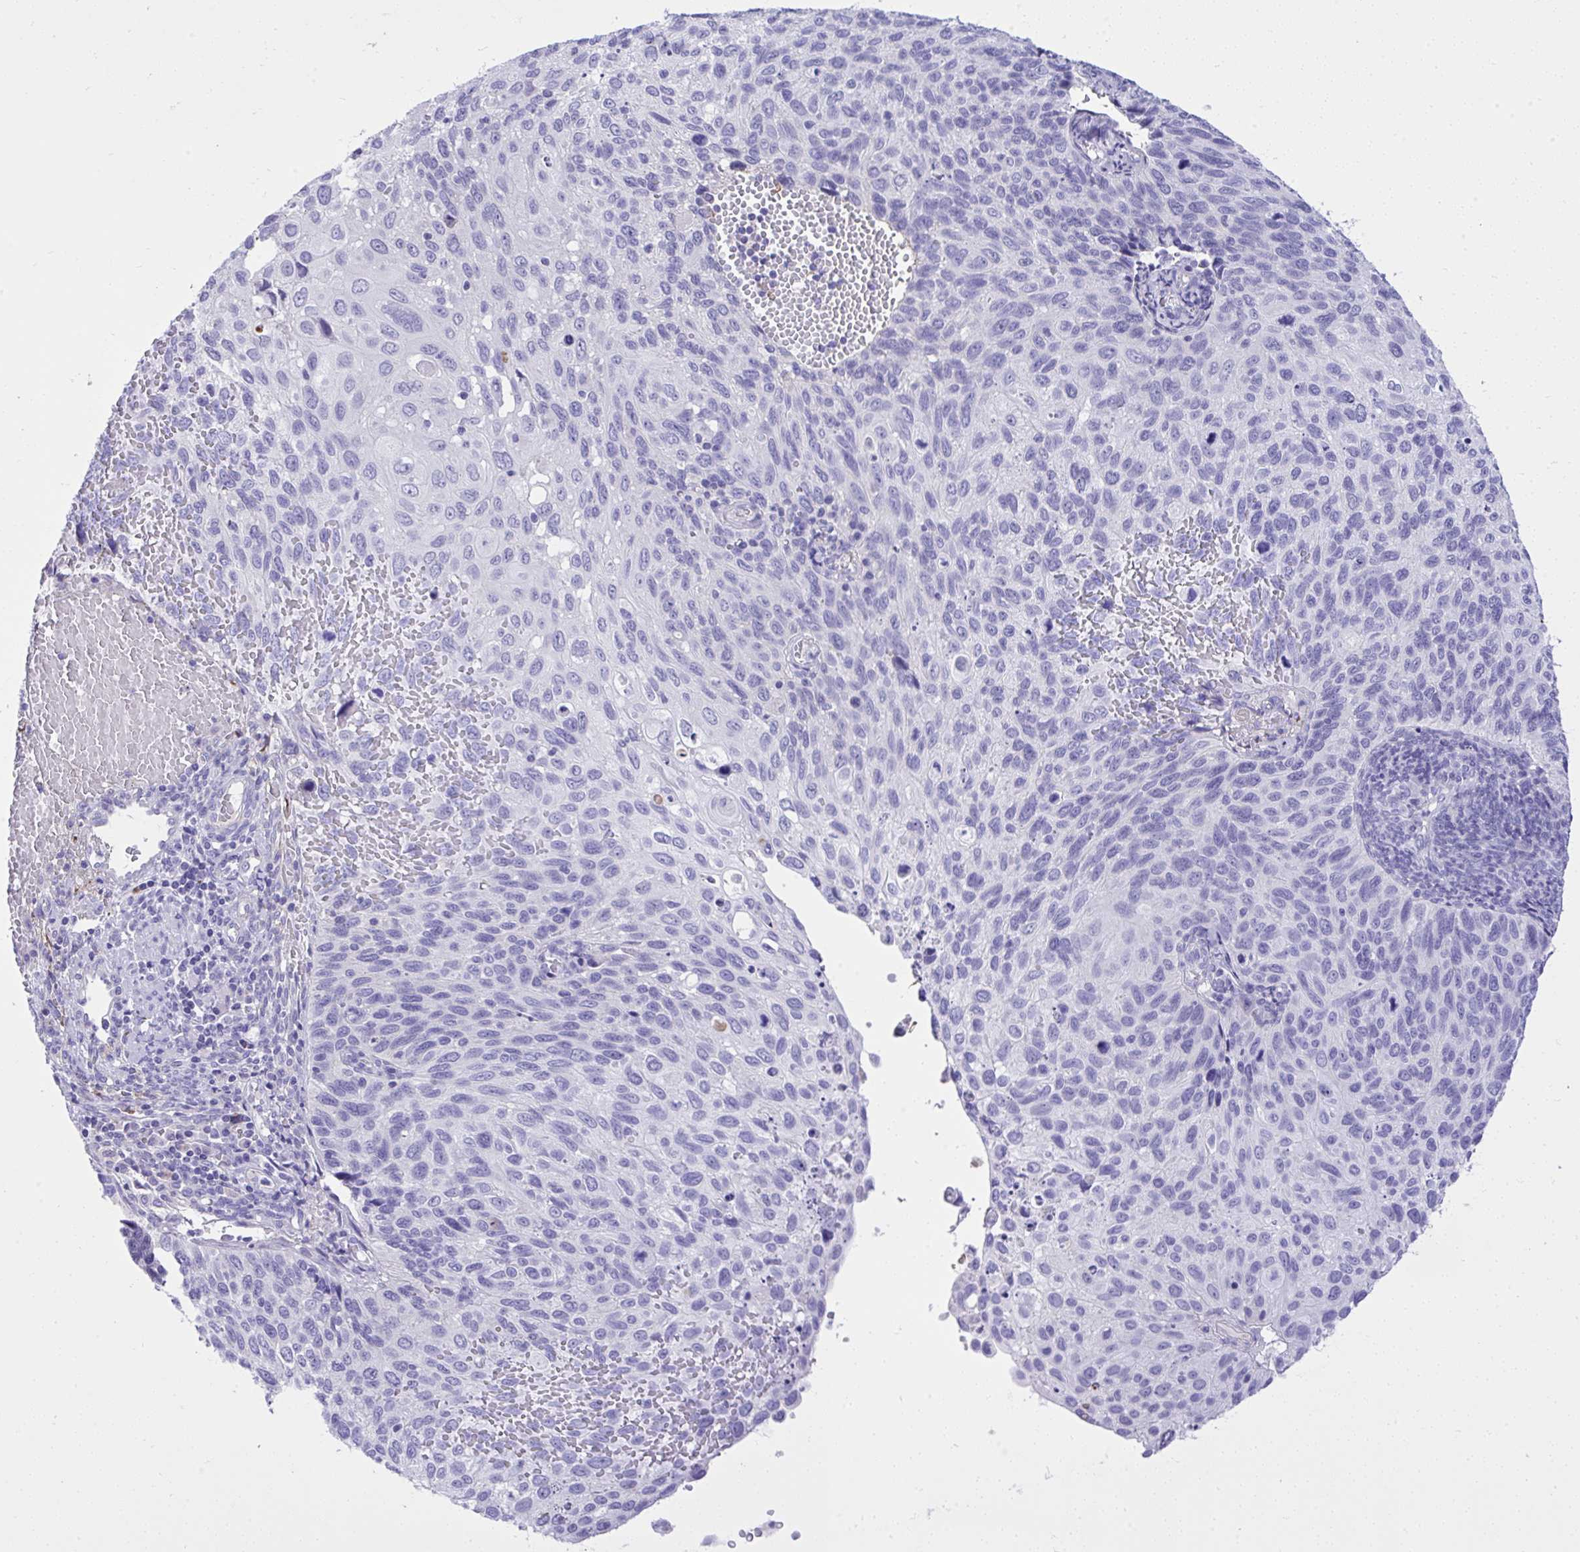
{"staining": {"intensity": "negative", "quantity": "none", "location": "none"}, "tissue": "cervical cancer", "cell_type": "Tumor cells", "image_type": "cancer", "snomed": [{"axis": "morphology", "description": "Squamous cell carcinoma, NOS"}, {"axis": "topography", "description": "Cervix"}], "caption": "Photomicrograph shows no protein expression in tumor cells of cervical cancer tissue.", "gene": "ST6GALNAC3", "patient": {"sex": "female", "age": 70}}